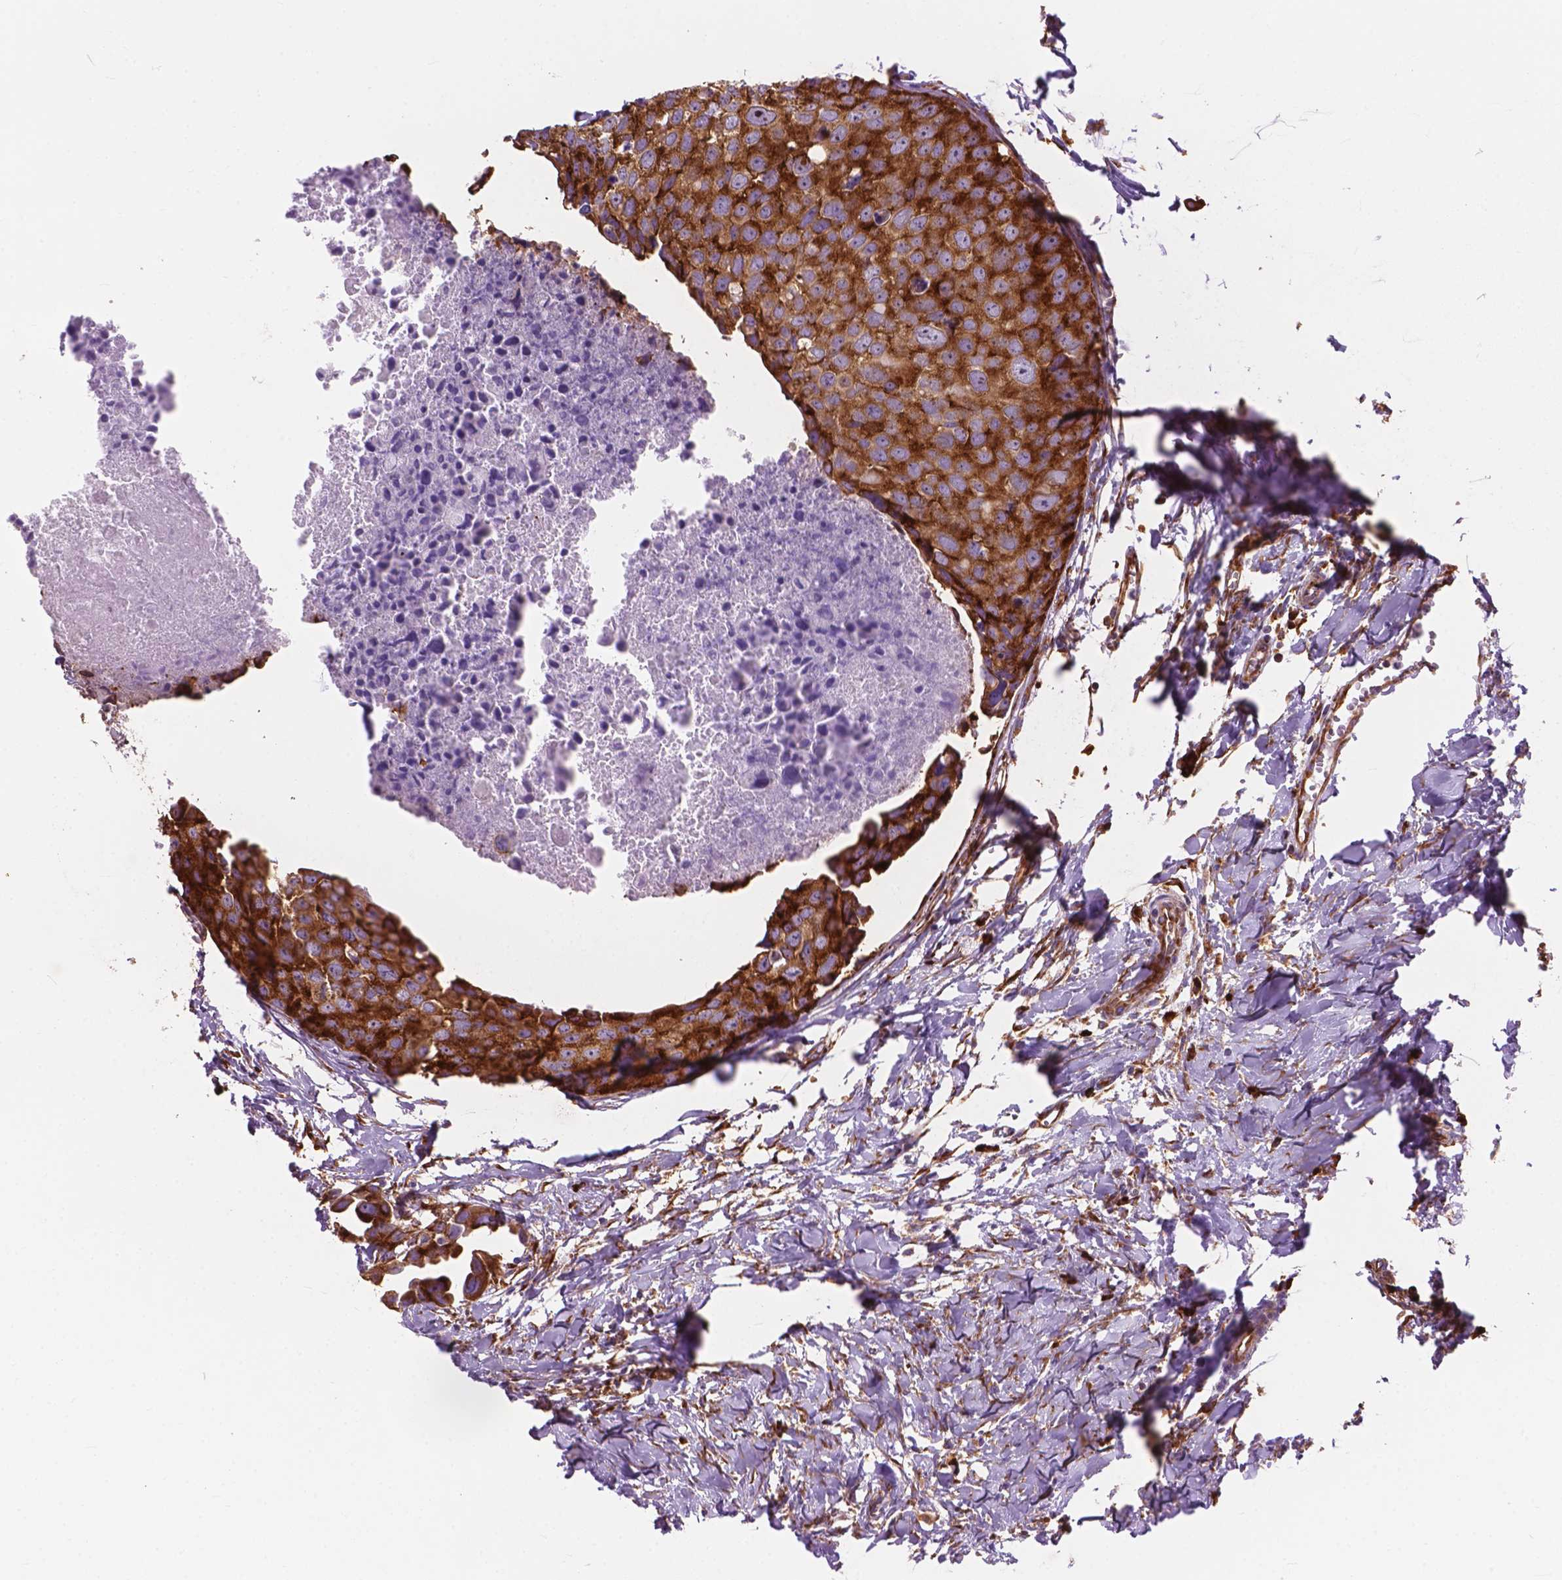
{"staining": {"intensity": "strong", "quantity": ">75%", "location": "cytoplasmic/membranous"}, "tissue": "breast cancer", "cell_type": "Tumor cells", "image_type": "cancer", "snomed": [{"axis": "morphology", "description": "Duct carcinoma"}, {"axis": "topography", "description": "Breast"}], "caption": "High-power microscopy captured an IHC image of infiltrating ductal carcinoma (breast), revealing strong cytoplasmic/membranous positivity in about >75% of tumor cells. The staining is performed using DAB (3,3'-diaminobenzidine) brown chromogen to label protein expression. The nuclei are counter-stained blue using hematoxylin.", "gene": "RPL37A", "patient": {"sex": "female", "age": 38}}